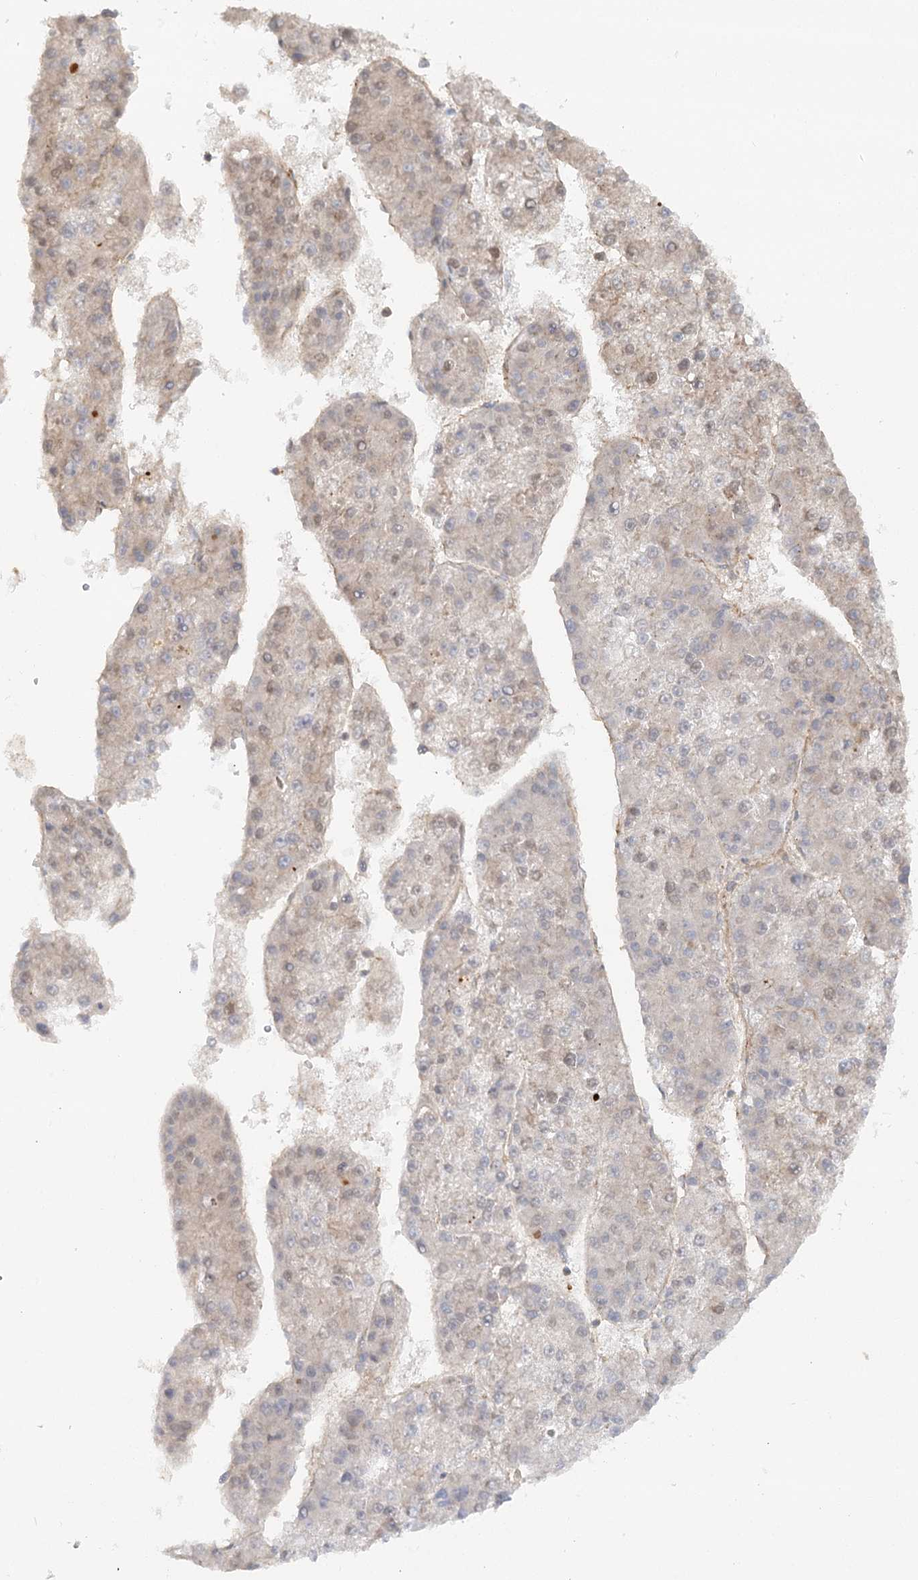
{"staining": {"intensity": "weak", "quantity": "<25%", "location": "nuclear"}, "tissue": "liver cancer", "cell_type": "Tumor cells", "image_type": "cancer", "snomed": [{"axis": "morphology", "description": "Carcinoma, Hepatocellular, NOS"}, {"axis": "topography", "description": "Liver"}], "caption": "The immunohistochemistry (IHC) photomicrograph has no significant staining in tumor cells of liver hepatocellular carcinoma tissue. The staining is performed using DAB (3,3'-diaminobenzidine) brown chromogen with nuclei counter-stained in using hematoxylin.", "gene": "GBE1", "patient": {"sex": "female", "age": 73}}